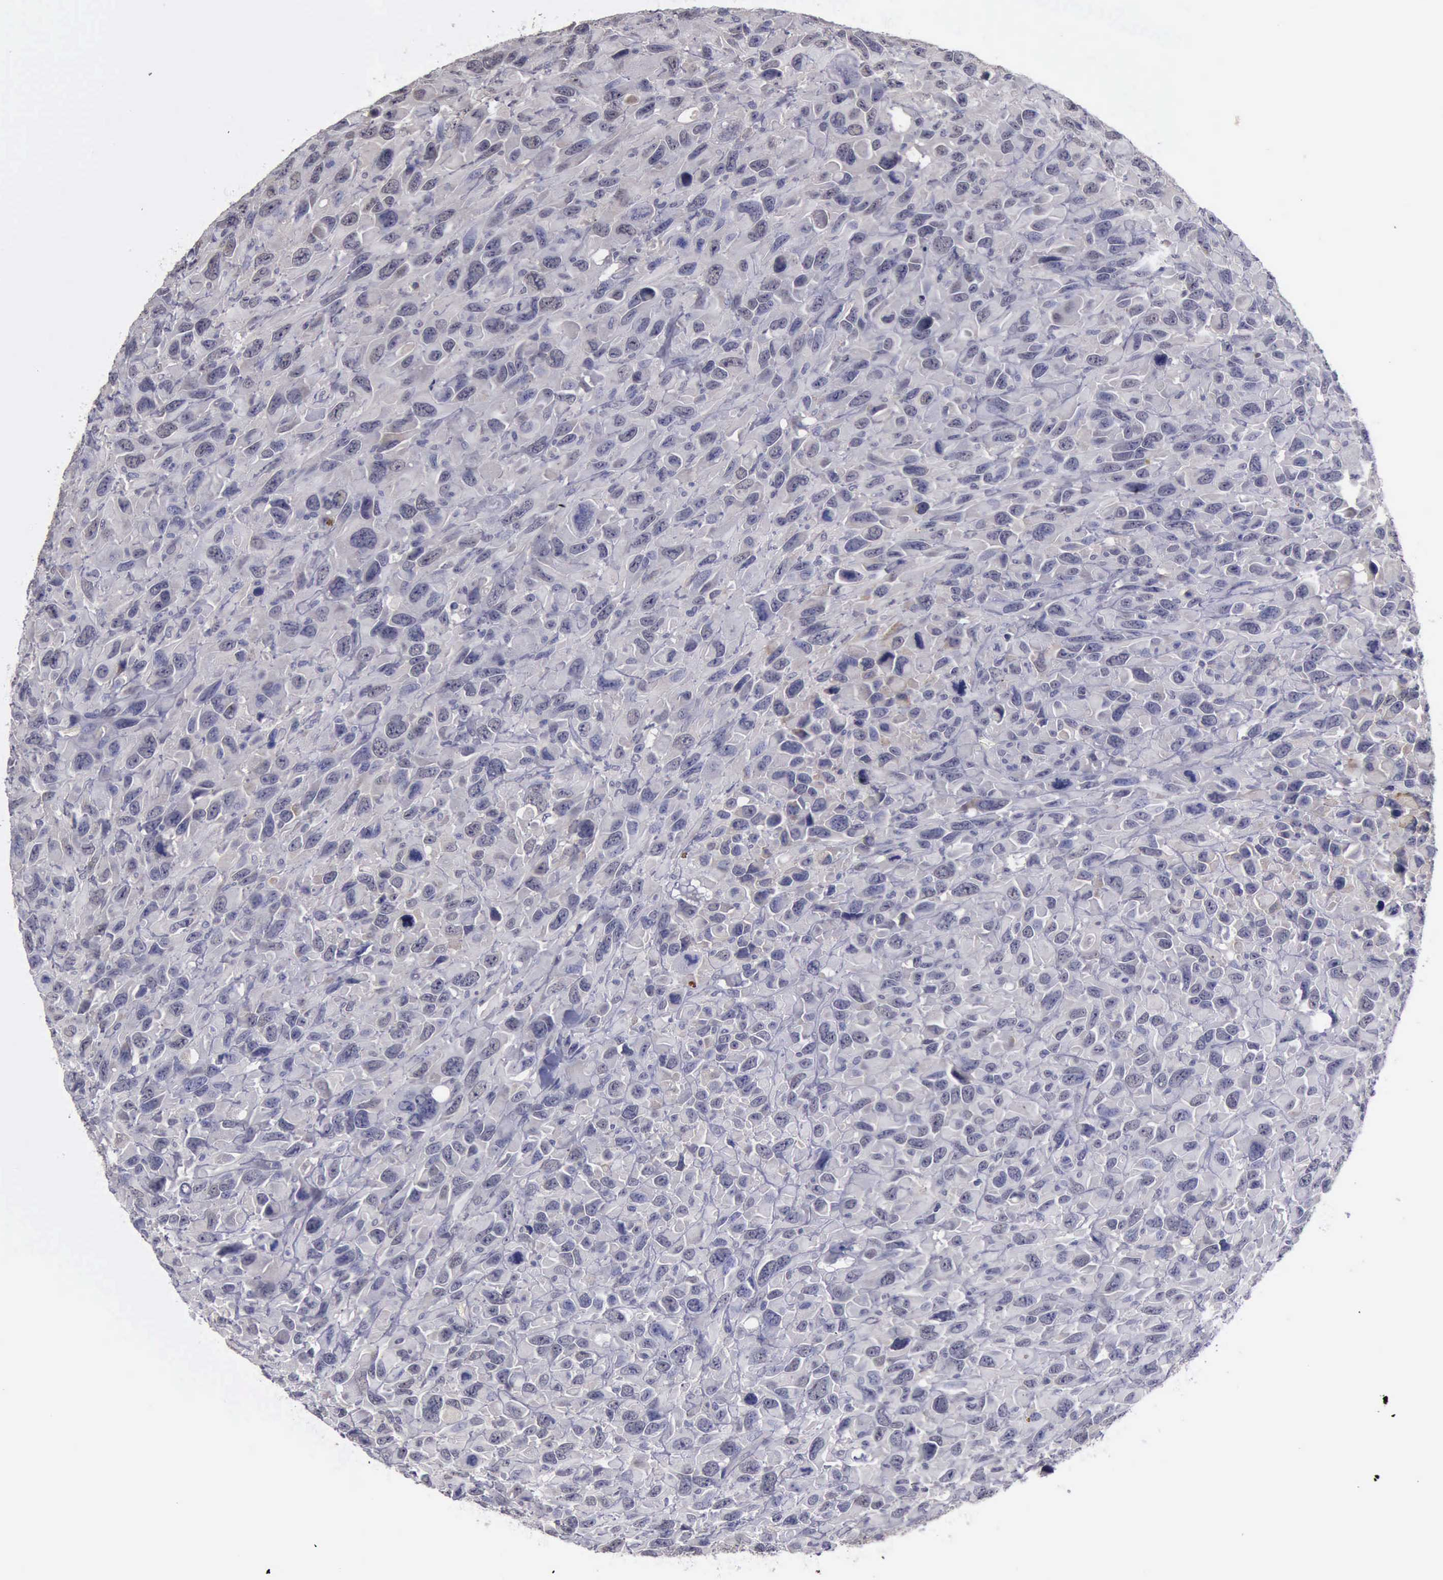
{"staining": {"intensity": "negative", "quantity": "none", "location": "none"}, "tissue": "renal cancer", "cell_type": "Tumor cells", "image_type": "cancer", "snomed": [{"axis": "morphology", "description": "Adenocarcinoma, NOS"}, {"axis": "topography", "description": "Kidney"}], "caption": "Tumor cells are negative for protein expression in human renal cancer (adenocarcinoma).", "gene": "PHKA1", "patient": {"sex": "male", "age": 79}}